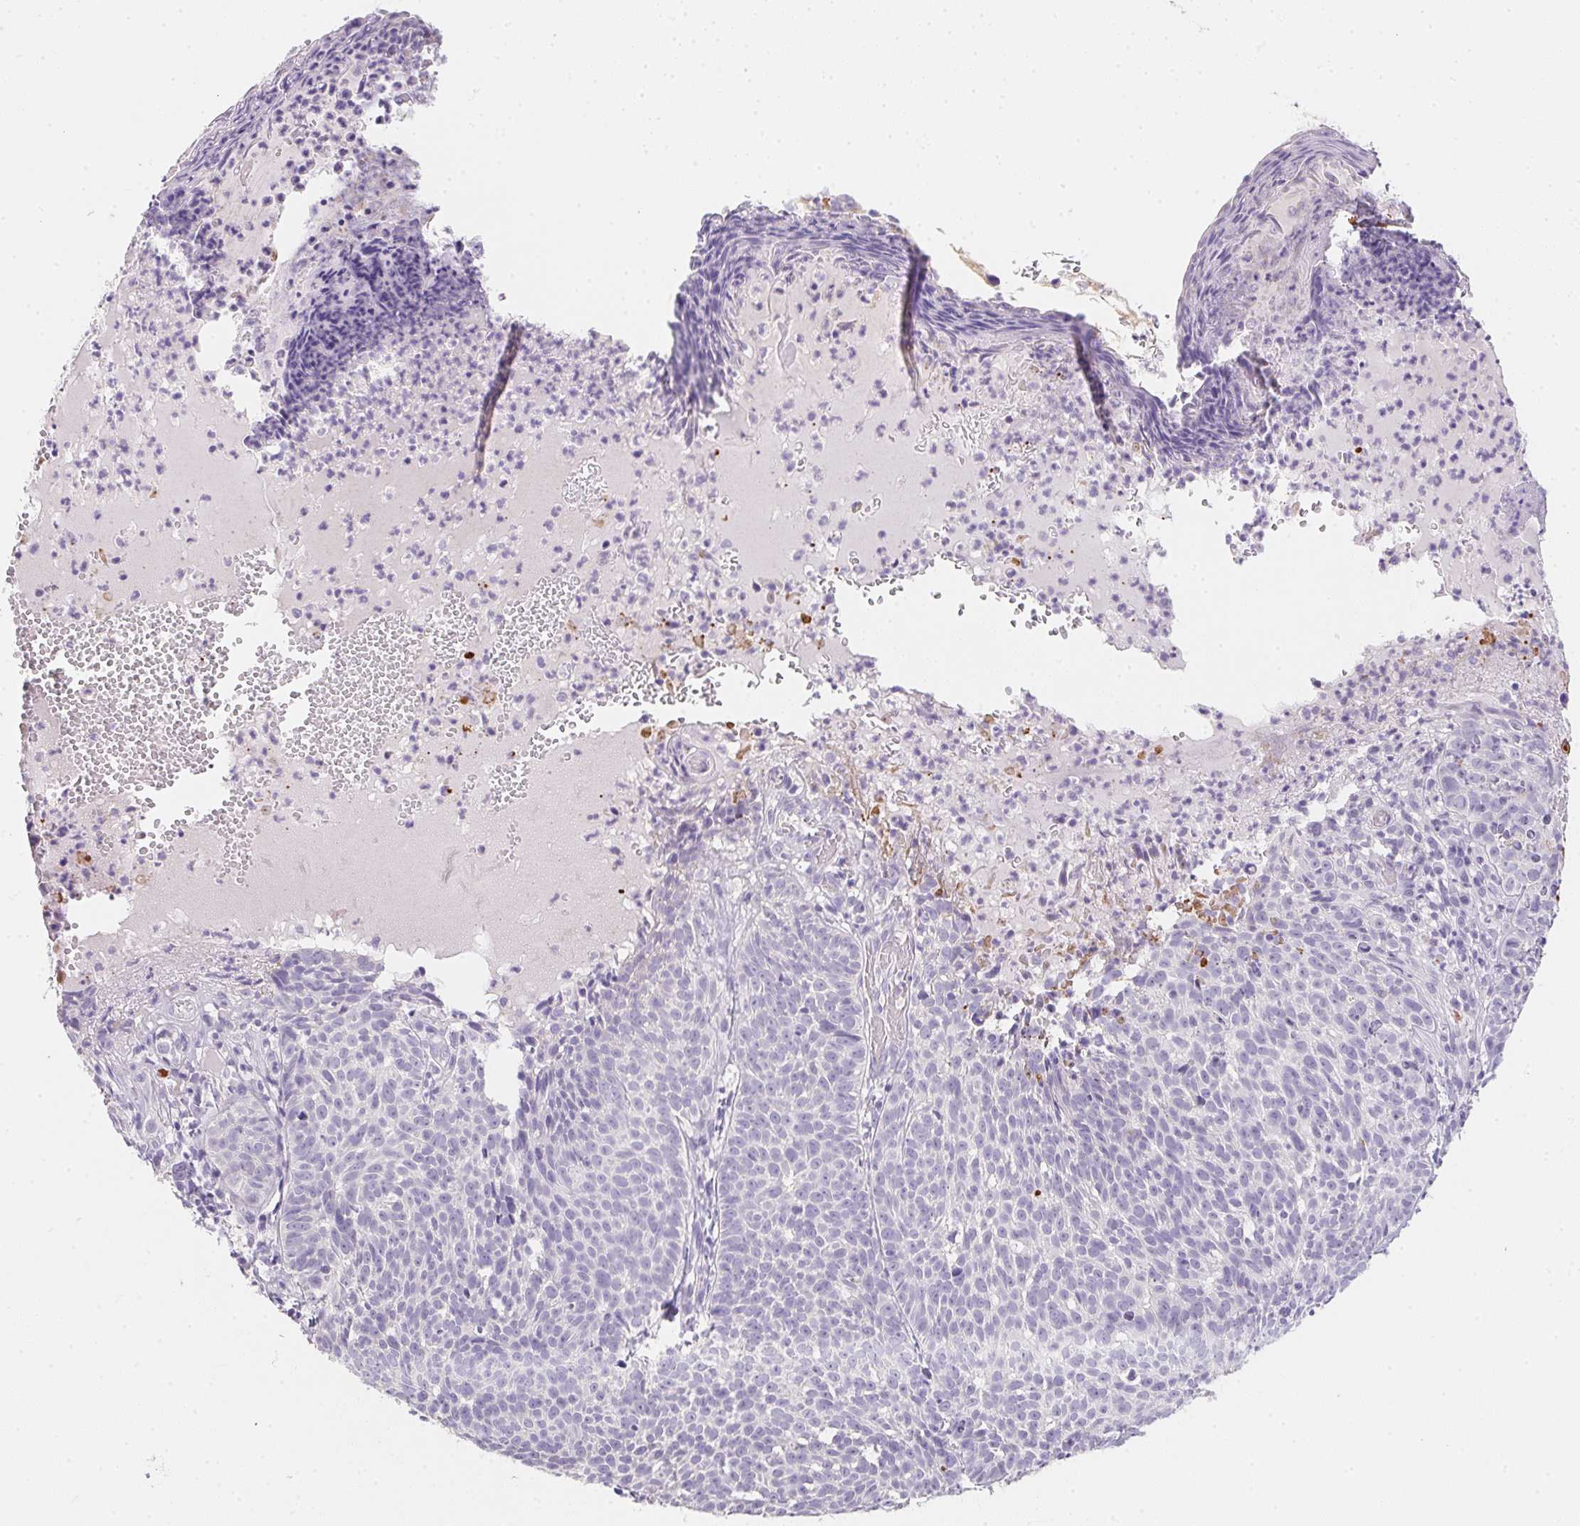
{"staining": {"intensity": "negative", "quantity": "none", "location": "none"}, "tissue": "skin cancer", "cell_type": "Tumor cells", "image_type": "cancer", "snomed": [{"axis": "morphology", "description": "Basal cell carcinoma"}, {"axis": "topography", "description": "Skin"}], "caption": "IHC photomicrograph of neoplastic tissue: human skin cancer stained with DAB (3,3'-diaminobenzidine) displays no significant protein staining in tumor cells. The staining is performed using DAB brown chromogen with nuclei counter-stained in using hematoxylin.", "gene": "MYL4", "patient": {"sex": "male", "age": 90}}